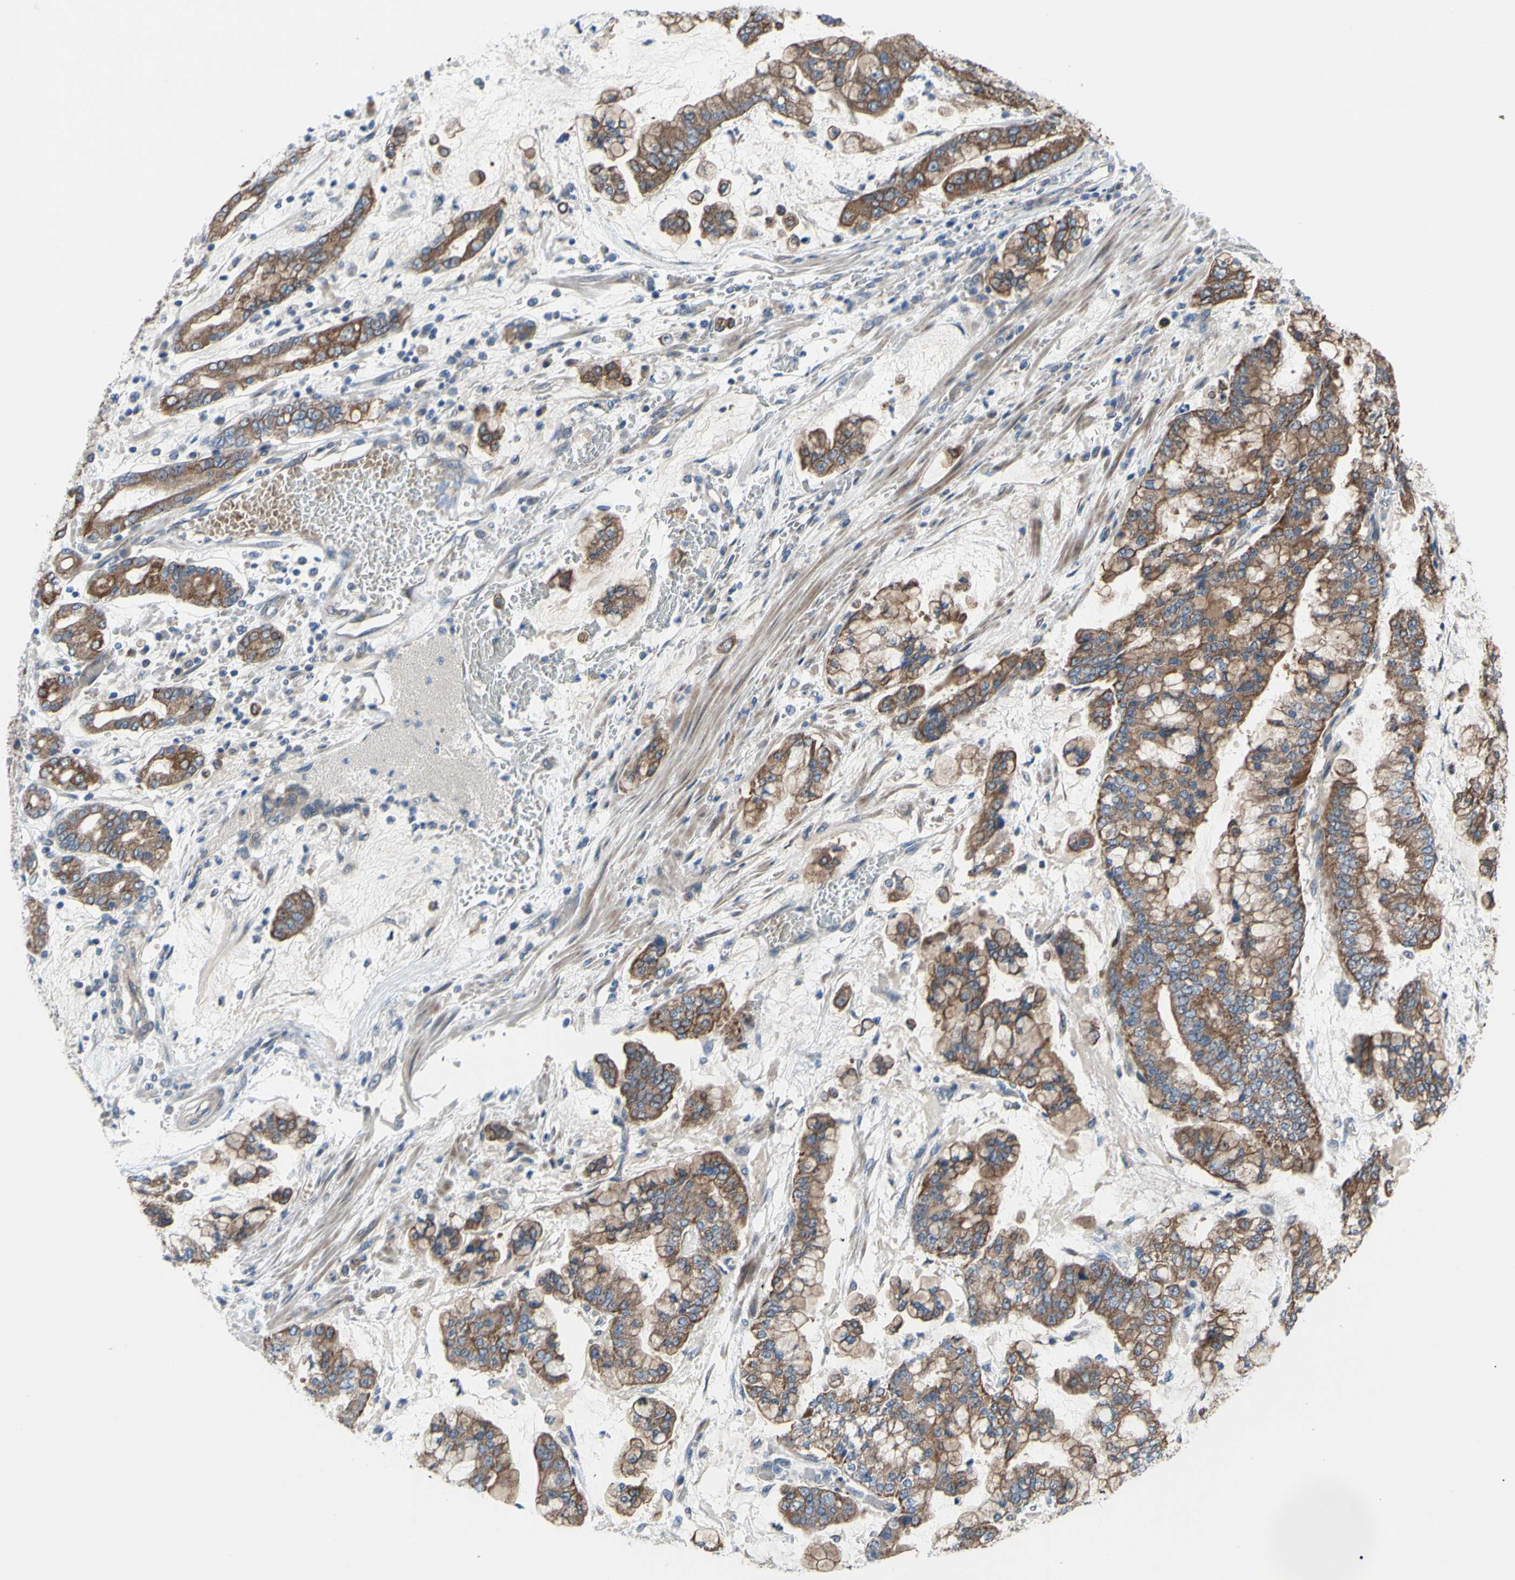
{"staining": {"intensity": "moderate", "quantity": ">75%", "location": "cytoplasmic/membranous"}, "tissue": "stomach cancer", "cell_type": "Tumor cells", "image_type": "cancer", "snomed": [{"axis": "morphology", "description": "Normal tissue, NOS"}, {"axis": "morphology", "description": "Adenocarcinoma, NOS"}, {"axis": "topography", "description": "Stomach, upper"}, {"axis": "topography", "description": "Stomach"}], "caption": "A brown stain labels moderate cytoplasmic/membranous positivity of a protein in human stomach cancer (adenocarcinoma) tumor cells.", "gene": "GRAMD2B", "patient": {"sex": "male", "age": 76}}